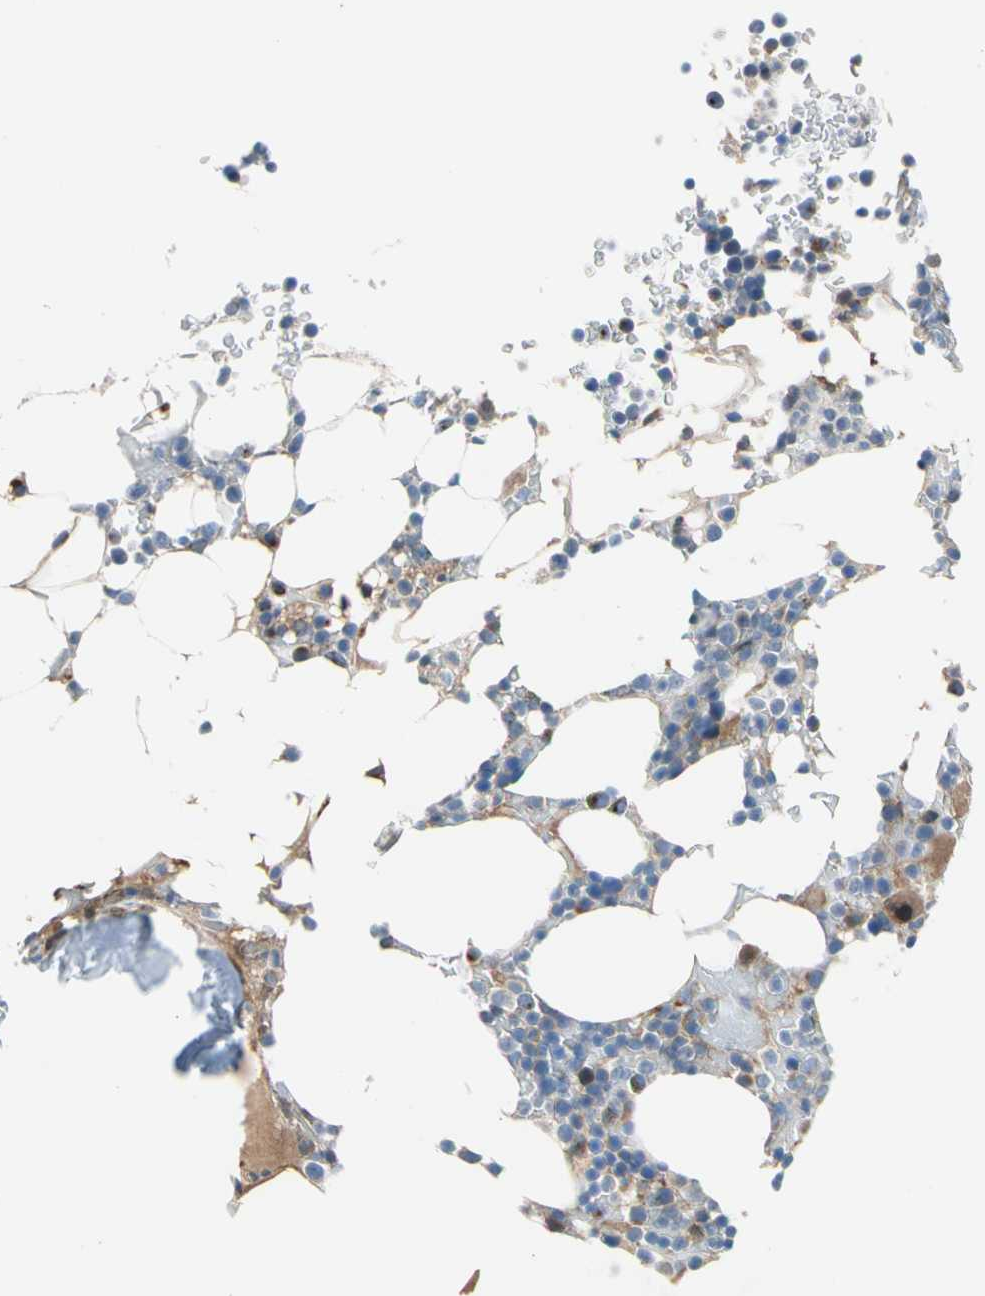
{"staining": {"intensity": "moderate", "quantity": "<25%", "location": "cytoplasmic/membranous"}, "tissue": "bone marrow", "cell_type": "Hematopoietic cells", "image_type": "normal", "snomed": [{"axis": "morphology", "description": "Normal tissue, NOS"}, {"axis": "topography", "description": "Bone marrow"}], "caption": "Immunohistochemical staining of normal bone marrow shows <25% levels of moderate cytoplasmic/membranous protein positivity in approximately <25% of hematopoietic cells.", "gene": "ENTREP3", "patient": {"sex": "female", "age": 66}}